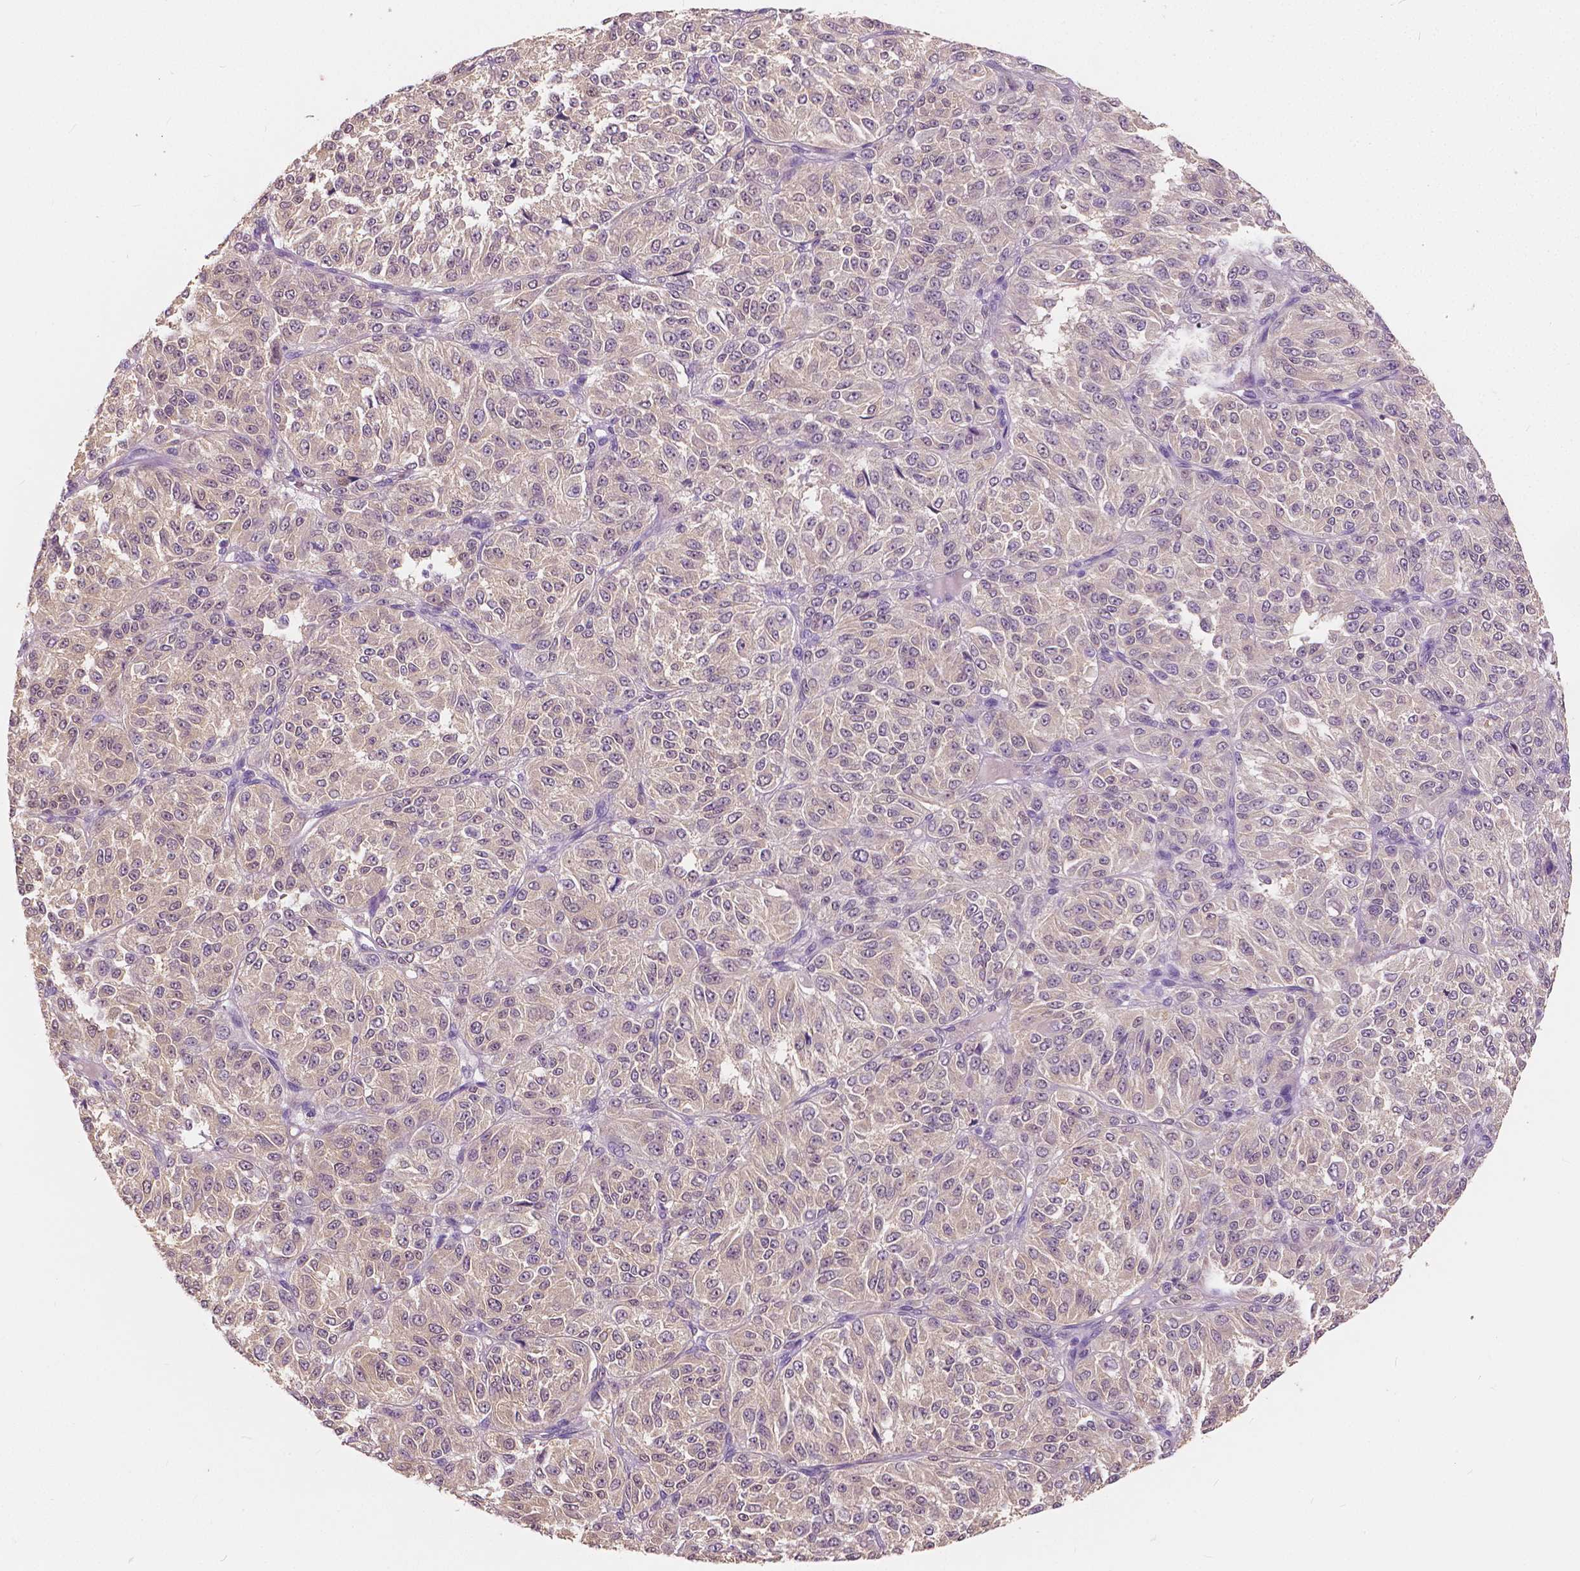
{"staining": {"intensity": "negative", "quantity": "none", "location": "none"}, "tissue": "melanoma", "cell_type": "Tumor cells", "image_type": "cancer", "snomed": [{"axis": "morphology", "description": "Malignant melanoma, Metastatic site"}, {"axis": "topography", "description": "Brain"}], "caption": "Immunohistochemical staining of human malignant melanoma (metastatic site) shows no significant staining in tumor cells.", "gene": "TKFC", "patient": {"sex": "female", "age": 56}}